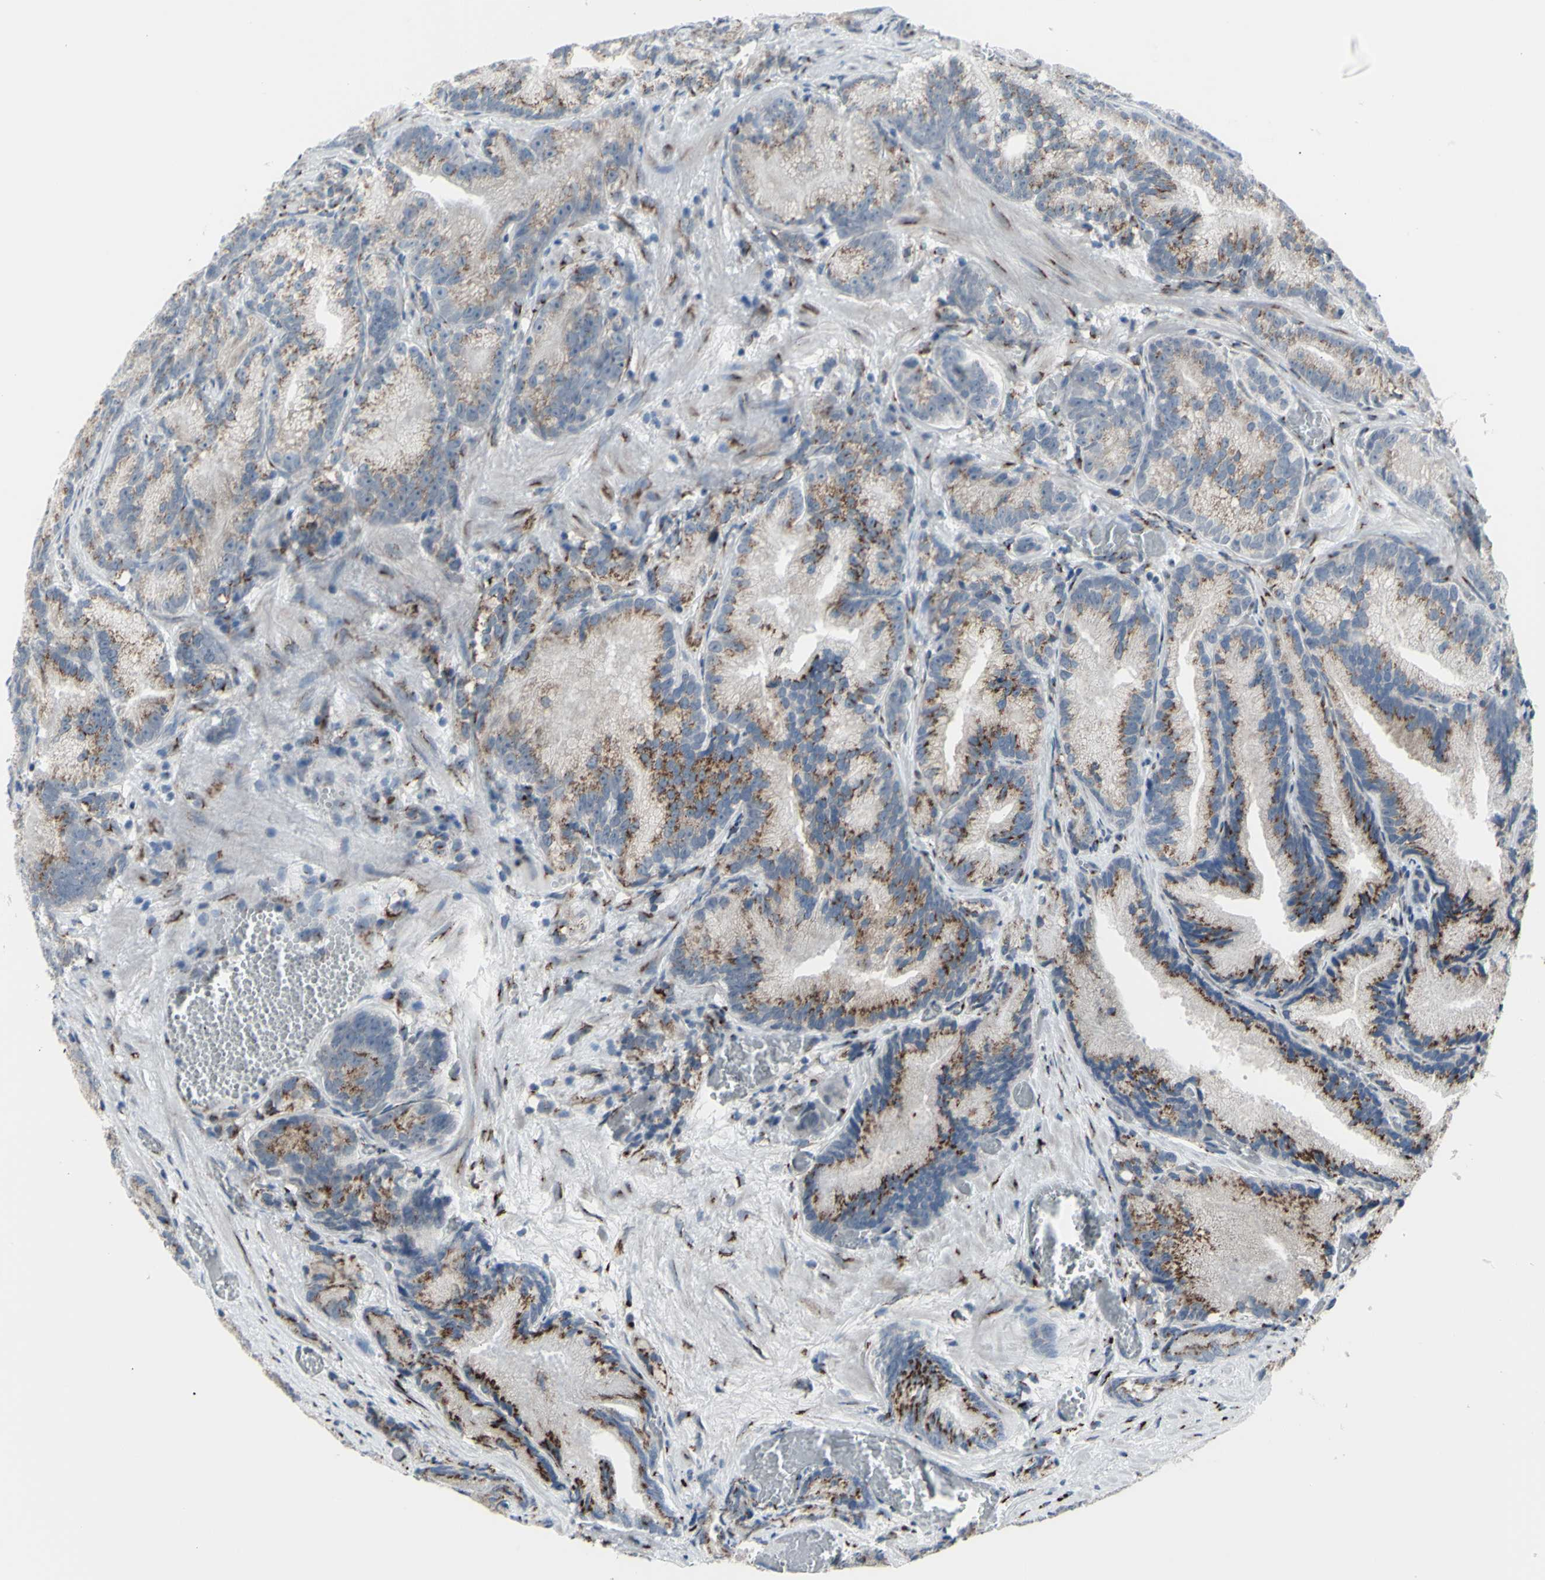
{"staining": {"intensity": "moderate", "quantity": "25%-75%", "location": "cytoplasmic/membranous"}, "tissue": "prostate cancer", "cell_type": "Tumor cells", "image_type": "cancer", "snomed": [{"axis": "morphology", "description": "Adenocarcinoma, Low grade"}, {"axis": "topography", "description": "Prostate"}], "caption": "Immunohistochemical staining of human prostate cancer (low-grade adenocarcinoma) exhibits medium levels of moderate cytoplasmic/membranous expression in approximately 25%-75% of tumor cells.", "gene": "GLG1", "patient": {"sex": "male", "age": 89}}